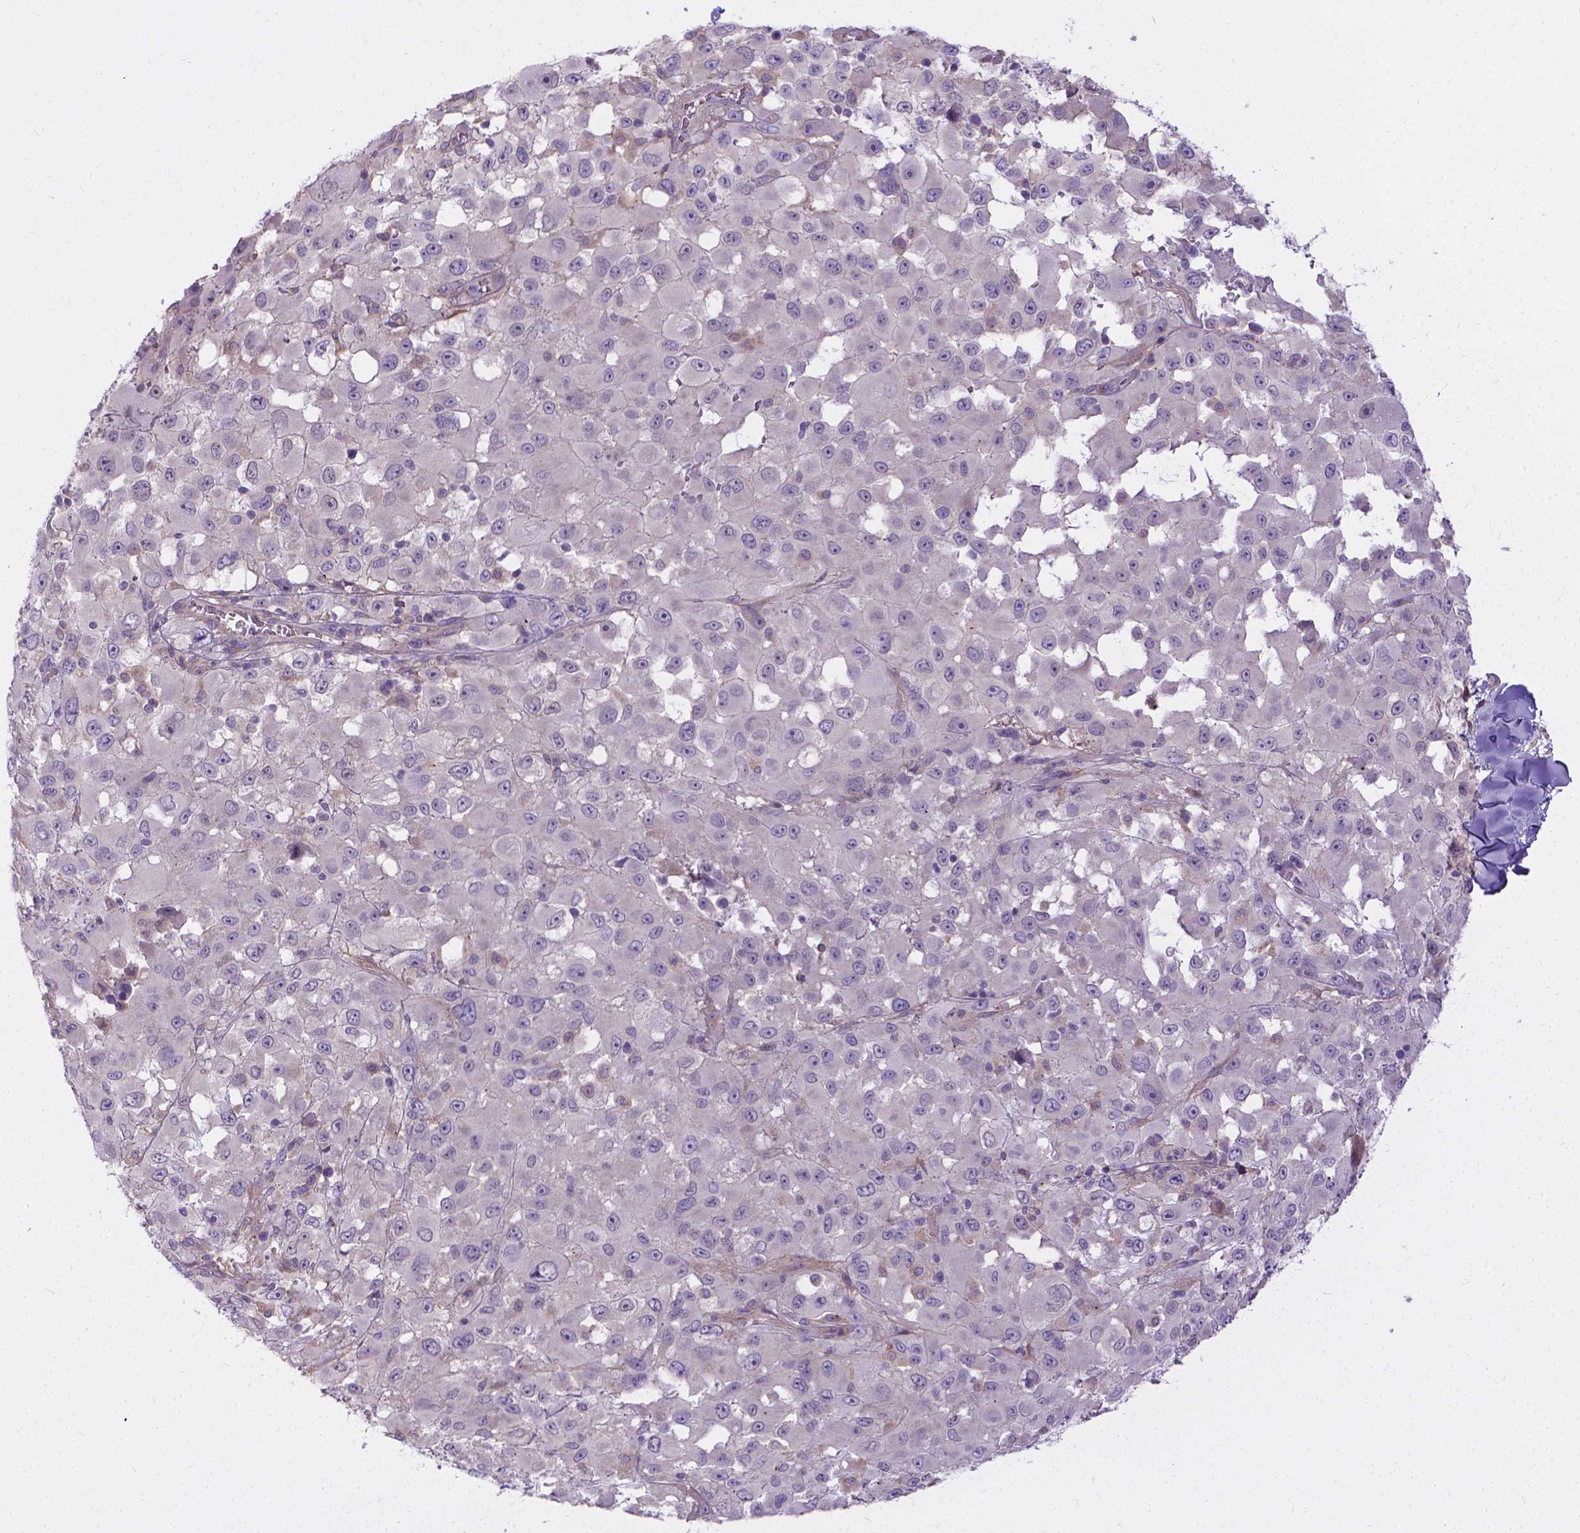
{"staining": {"intensity": "negative", "quantity": "none", "location": "none"}, "tissue": "melanoma", "cell_type": "Tumor cells", "image_type": "cancer", "snomed": [{"axis": "morphology", "description": "Malignant melanoma, Metastatic site"}, {"axis": "topography", "description": "Lymph node"}], "caption": "A photomicrograph of melanoma stained for a protein reveals no brown staining in tumor cells. The staining is performed using DAB brown chromogen with nuclei counter-stained in using hematoxylin.", "gene": "CFAP299", "patient": {"sex": "male", "age": 50}}